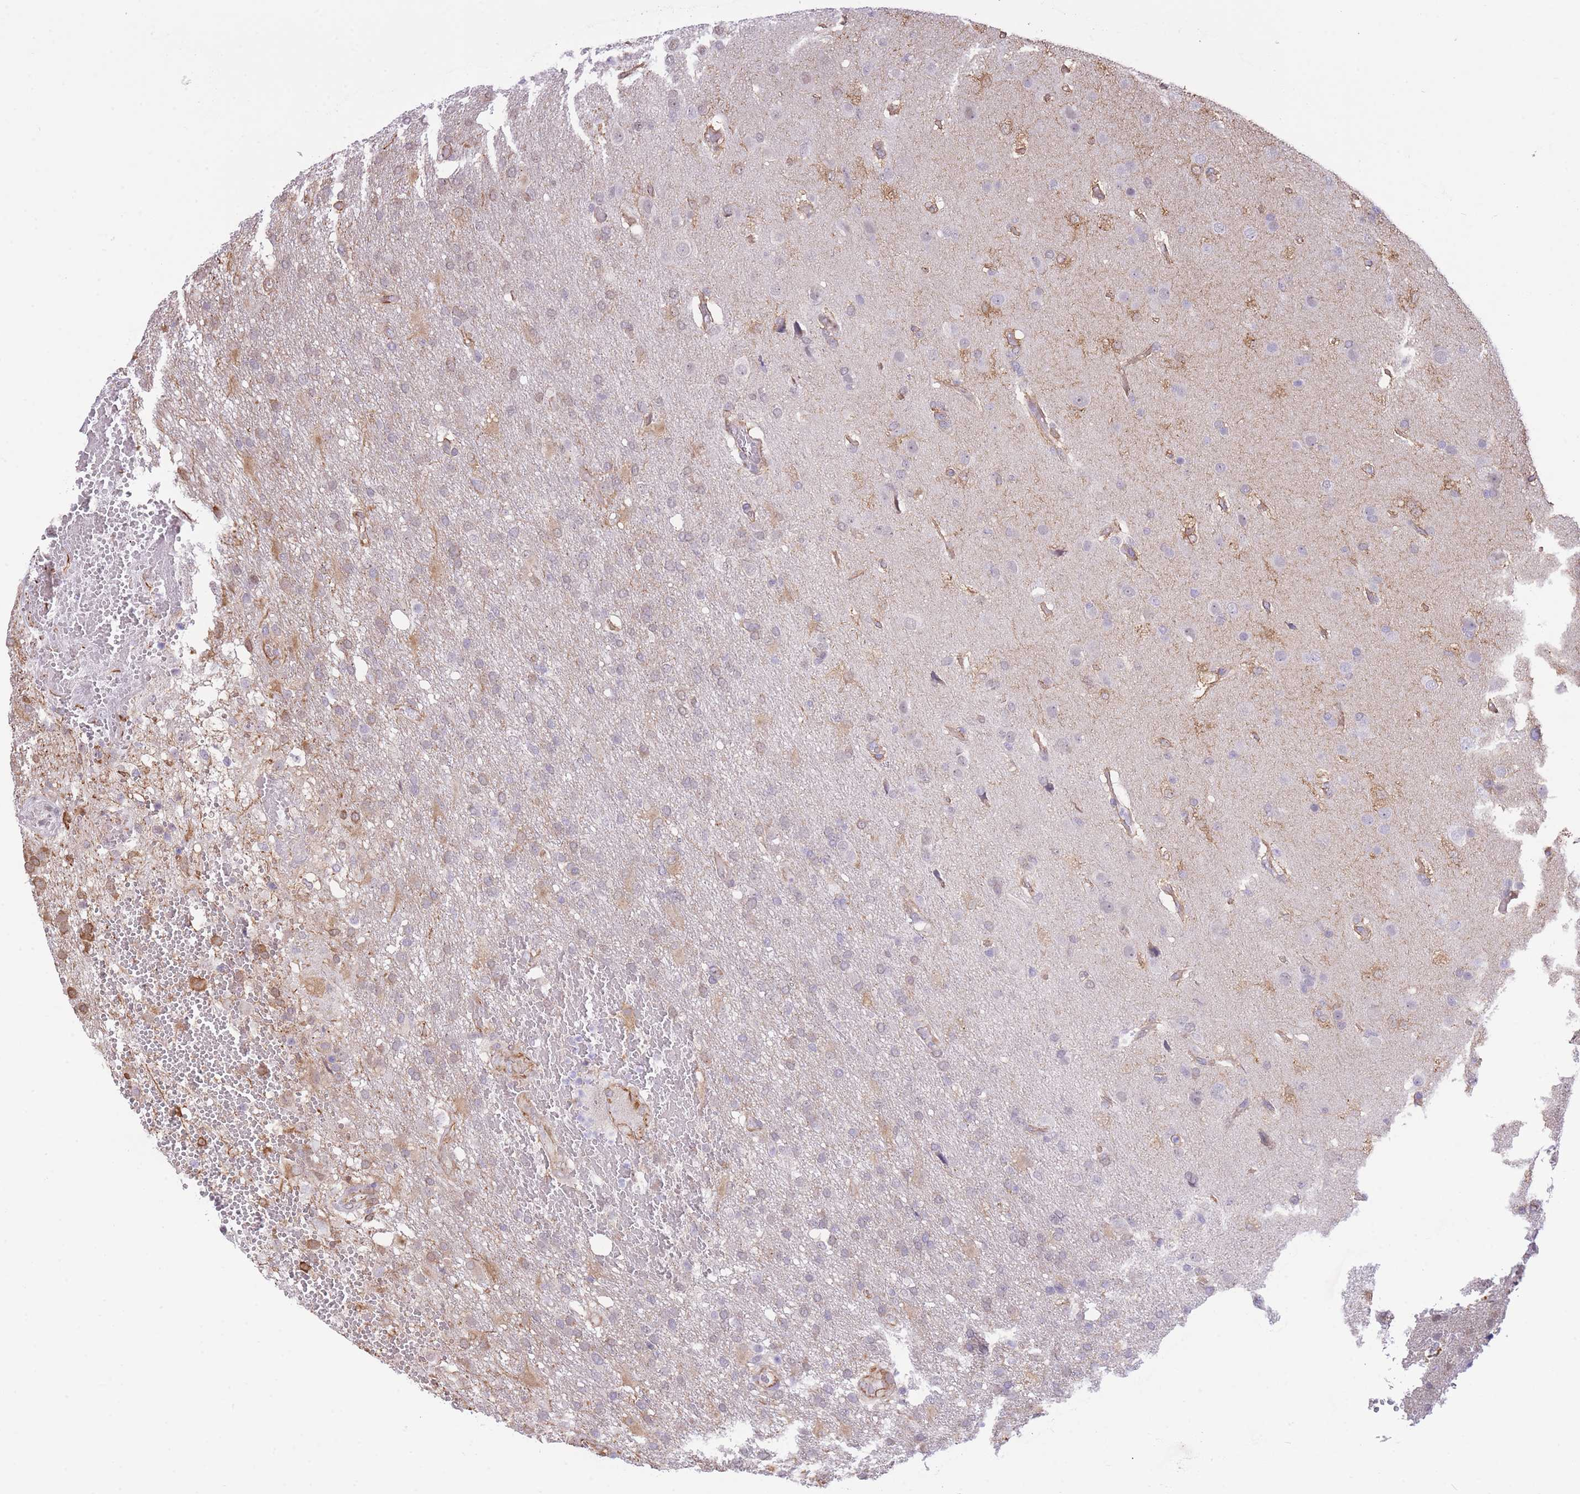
{"staining": {"intensity": "negative", "quantity": "none", "location": "none"}, "tissue": "glioma", "cell_type": "Tumor cells", "image_type": "cancer", "snomed": [{"axis": "morphology", "description": "Glioma, malignant, High grade"}, {"axis": "topography", "description": "Brain"}], "caption": "IHC photomicrograph of human glioma stained for a protein (brown), which reveals no staining in tumor cells.", "gene": "PSG8", "patient": {"sex": "female", "age": 74}}